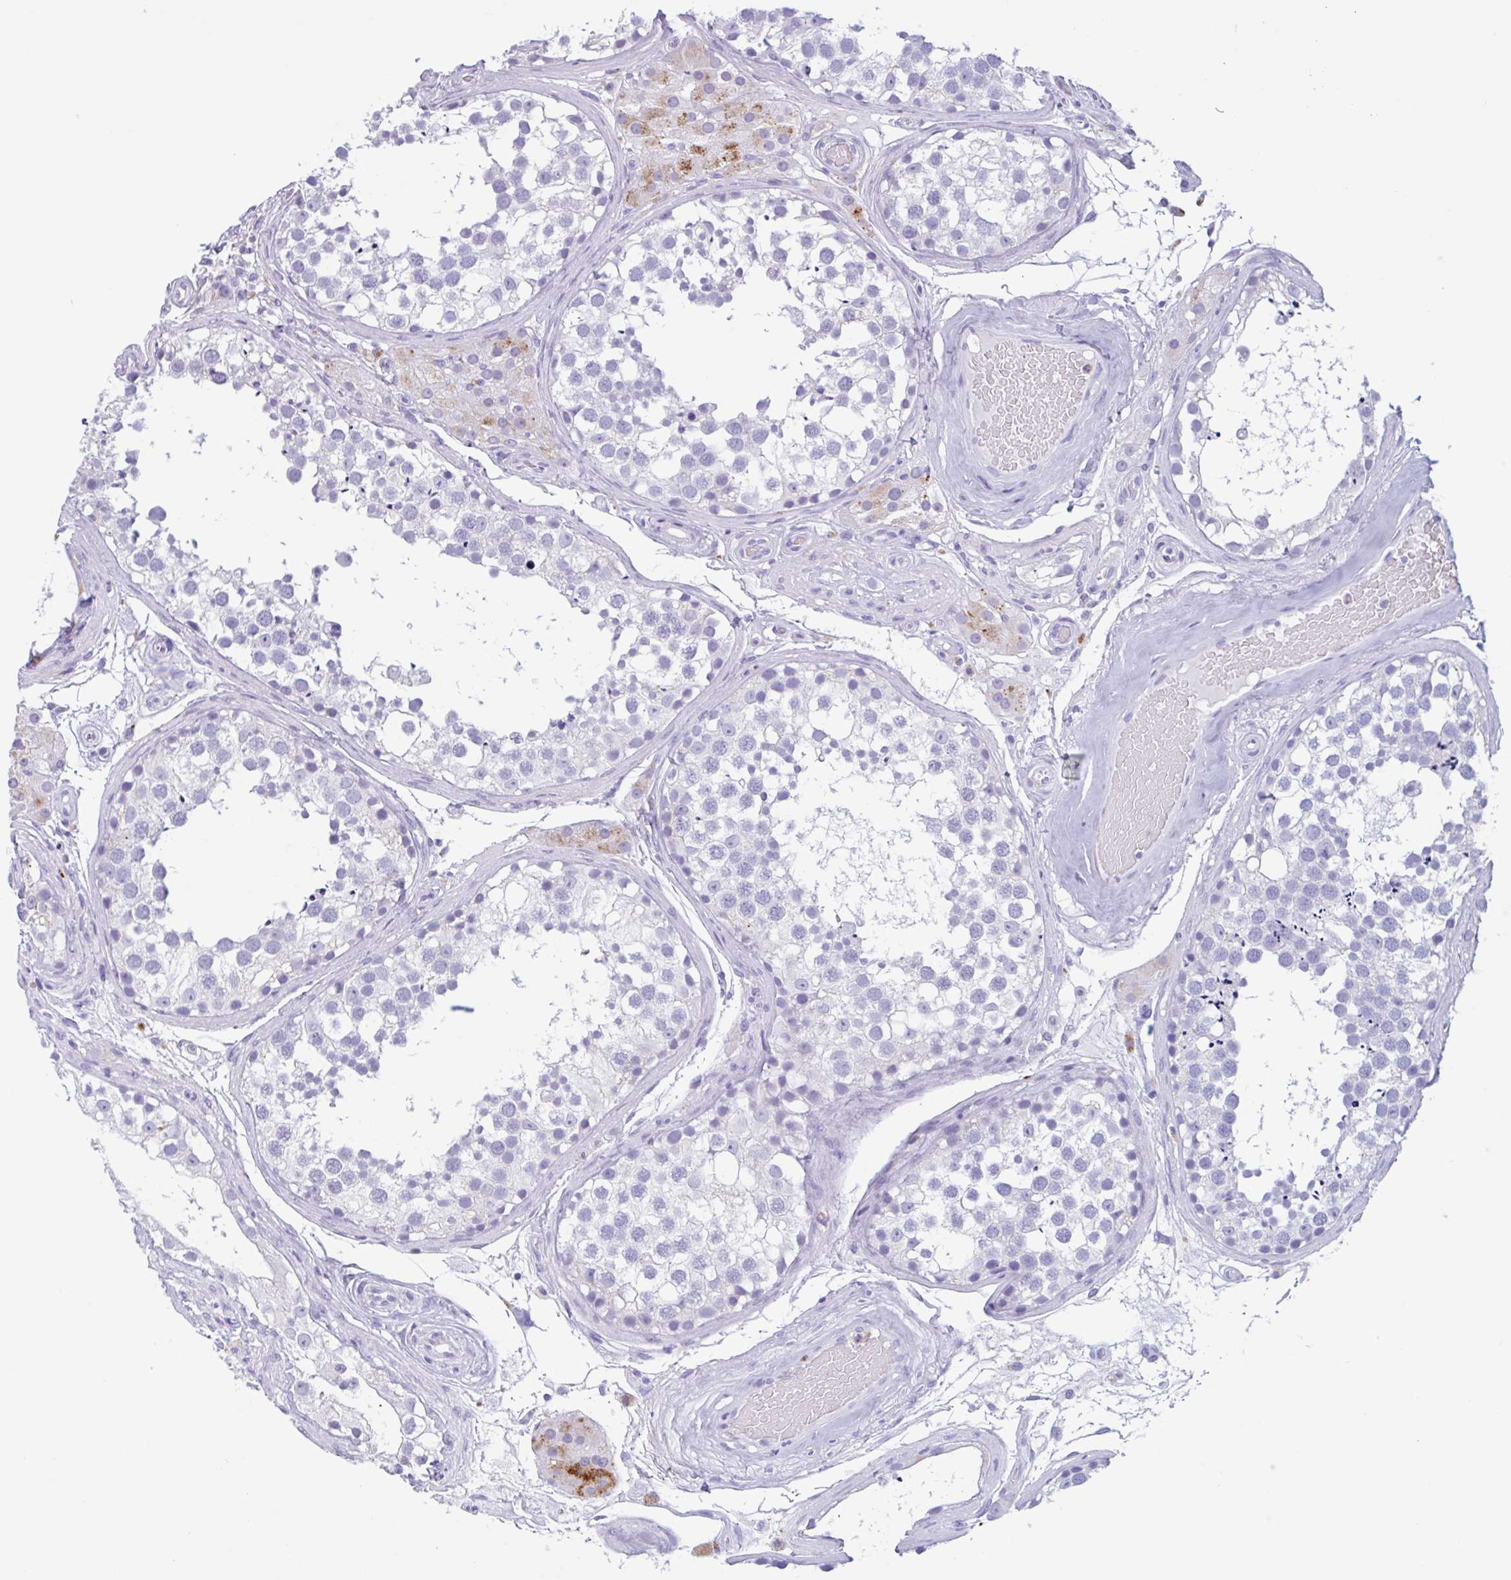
{"staining": {"intensity": "negative", "quantity": "none", "location": "none"}, "tissue": "testis", "cell_type": "Cells in seminiferous ducts", "image_type": "normal", "snomed": [{"axis": "morphology", "description": "Normal tissue, NOS"}, {"axis": "morphology", "description": "Seminoma, NOS"}, {"axis": "topography", "description": "Testis"}], "caption": "Photomicrograph shows no protein positivity in cells in seminiferous ducts of benign testis.", "gene": "DTWD2", "patient": {"sex": "male", "age": 65}}